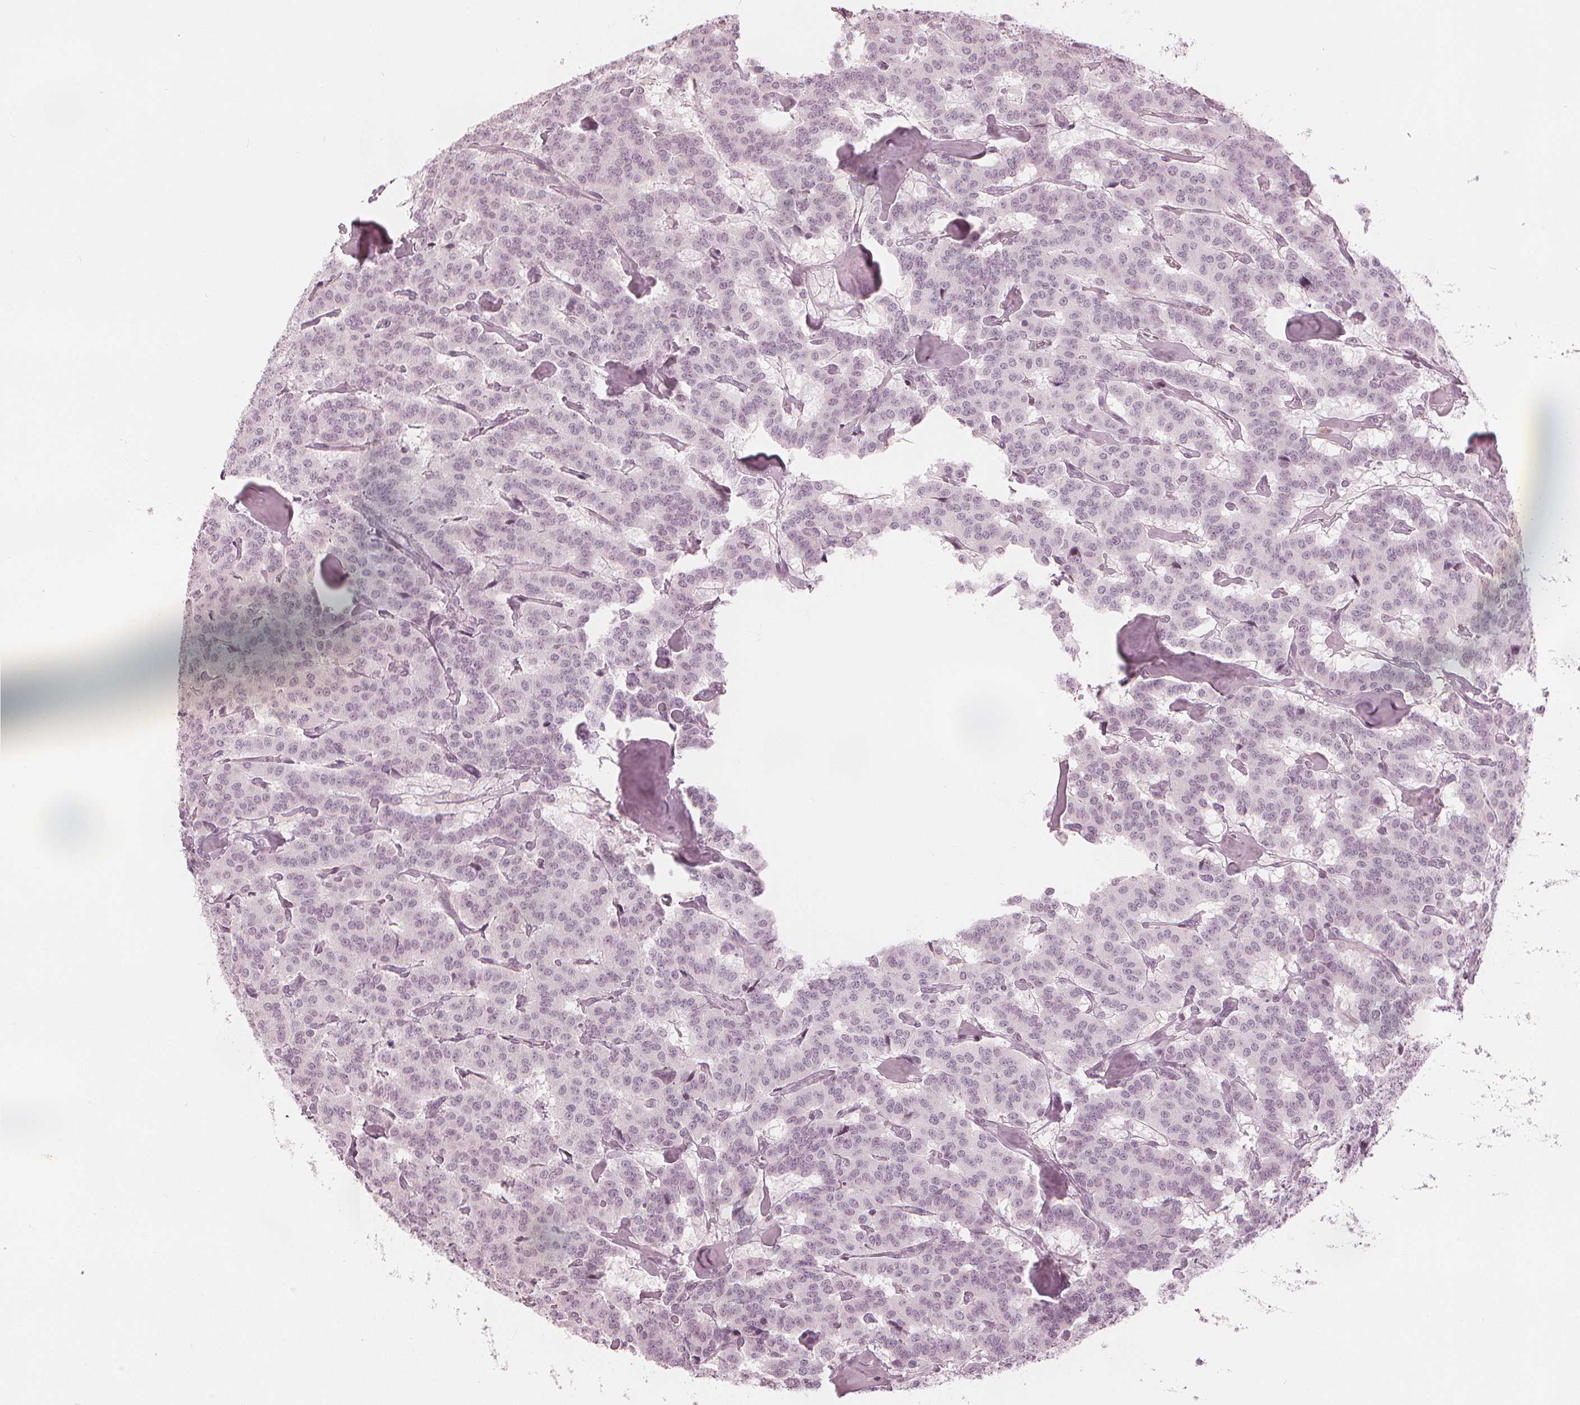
{"staining": {"intensity": "negative", "quantity": "none", "location": "none"}, "tissue": "carcinoid", "cell_type": "Tumor cells", "image_type": "cancer", "snomed": [{"axis": "morphology", "description": "Carcinoid, malignant, NOS"}, {"axis": "topography", "description": "Lung"}], "caption": "Malignant carcinoid was stained to show a protein in brown. There is no significant staining in tumor cells.", "gene": "PAEP", "patient": {"sex": "female", "age": 46}}